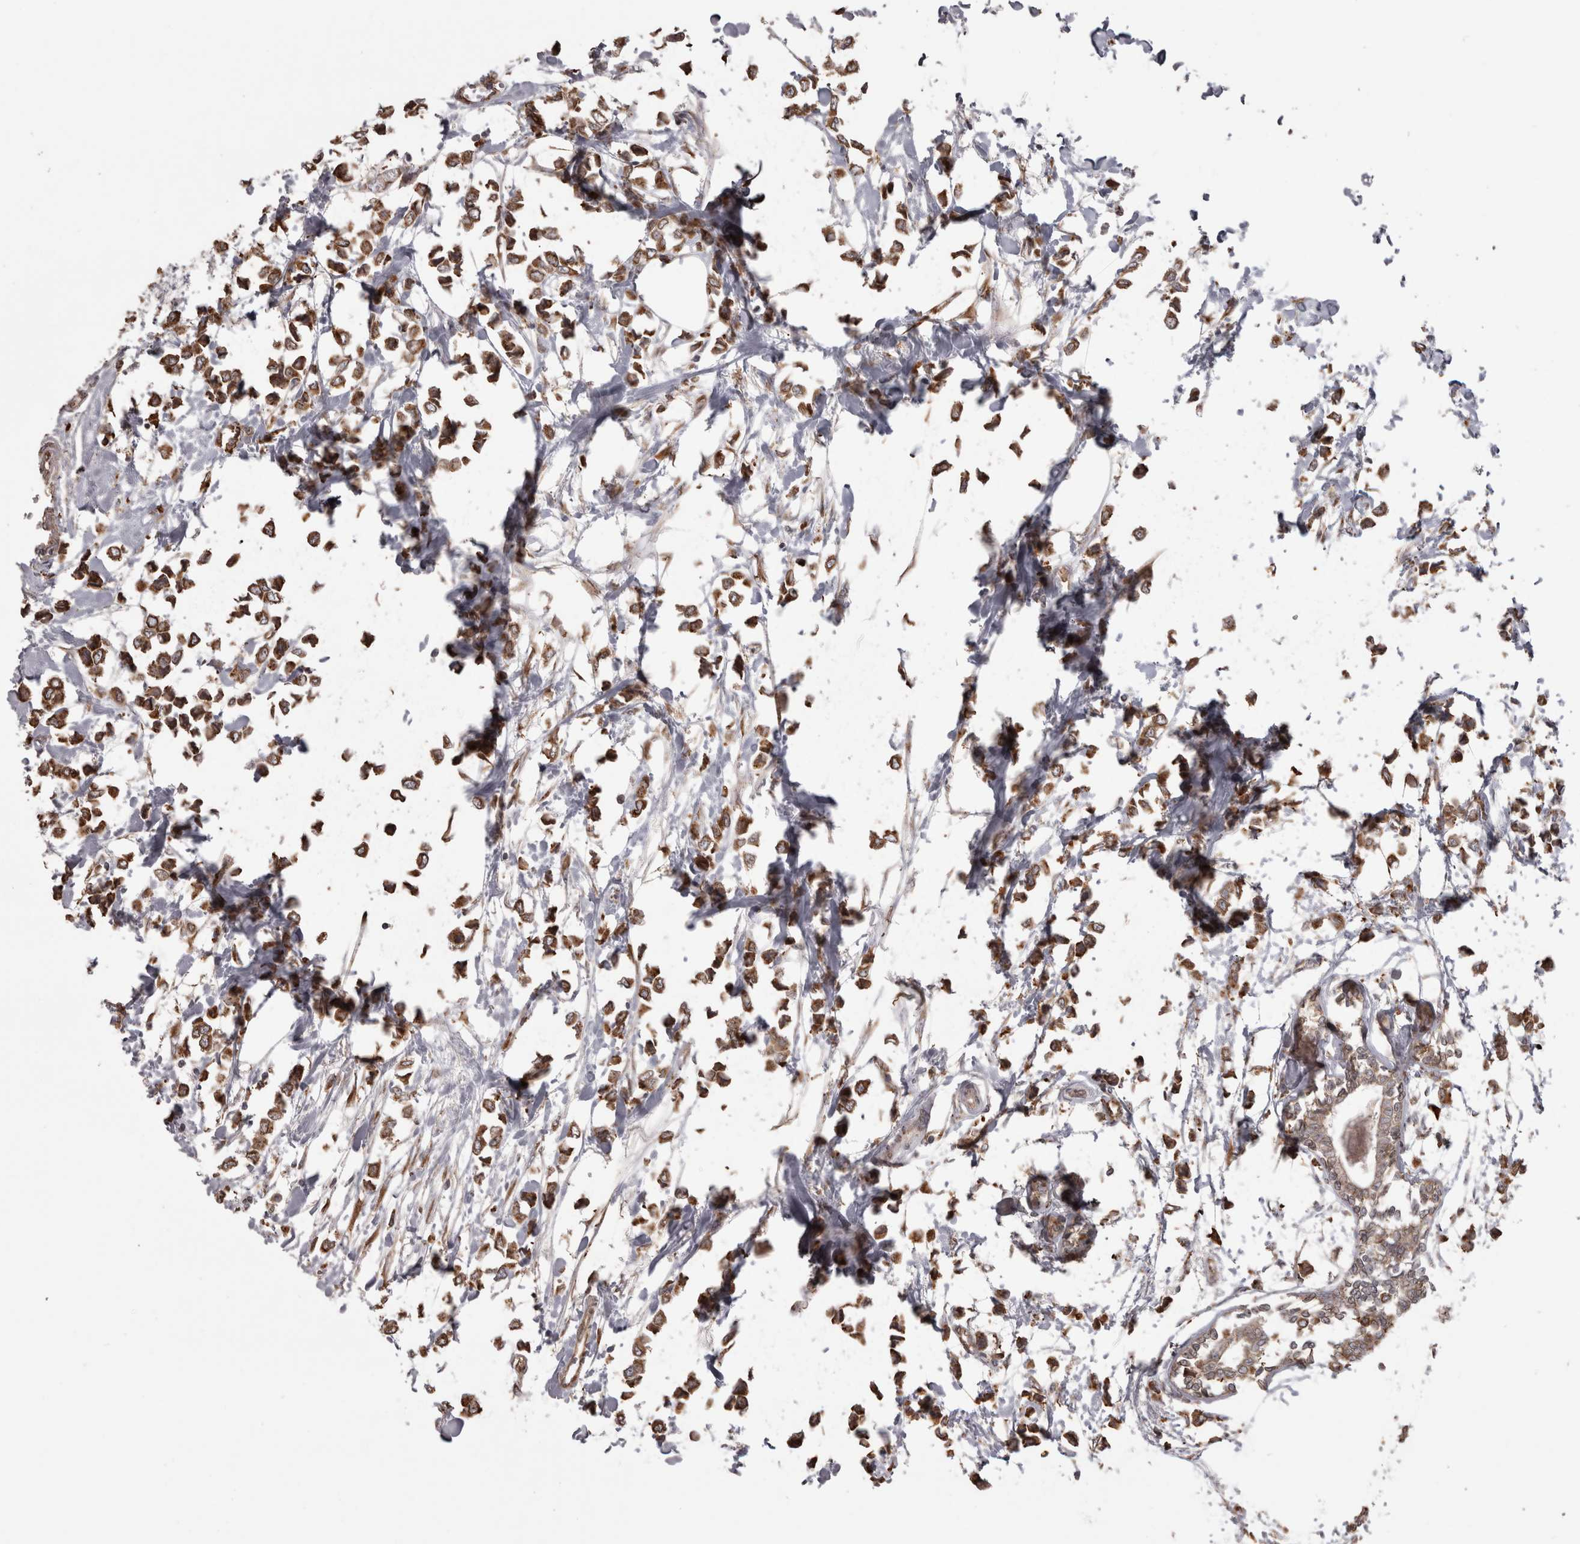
{"staining": {"intensity": "moderate", "quantity": ">75%", "location": "cytoplasmic/membranous"}, "tissue": "breast cancer", "cell_type": "Tumor cells", "image_type": "cancer", "snomed": [{"axis": "morphology", "description": "Lobular carcinoma"}, {"axis": "topography", "description": "Breast"}], "caption": "Breast cancer (lobular carcinoma) stained for a protein exhibits moderate cytoplasmic/membranous positivity in tumor cells. (DAB (3,3'-diaminobenzidine) = brown stain, brightfield microscopy at high magnification).", "gene": "PON2", "patient": {"sex": "female", "age": 51}}